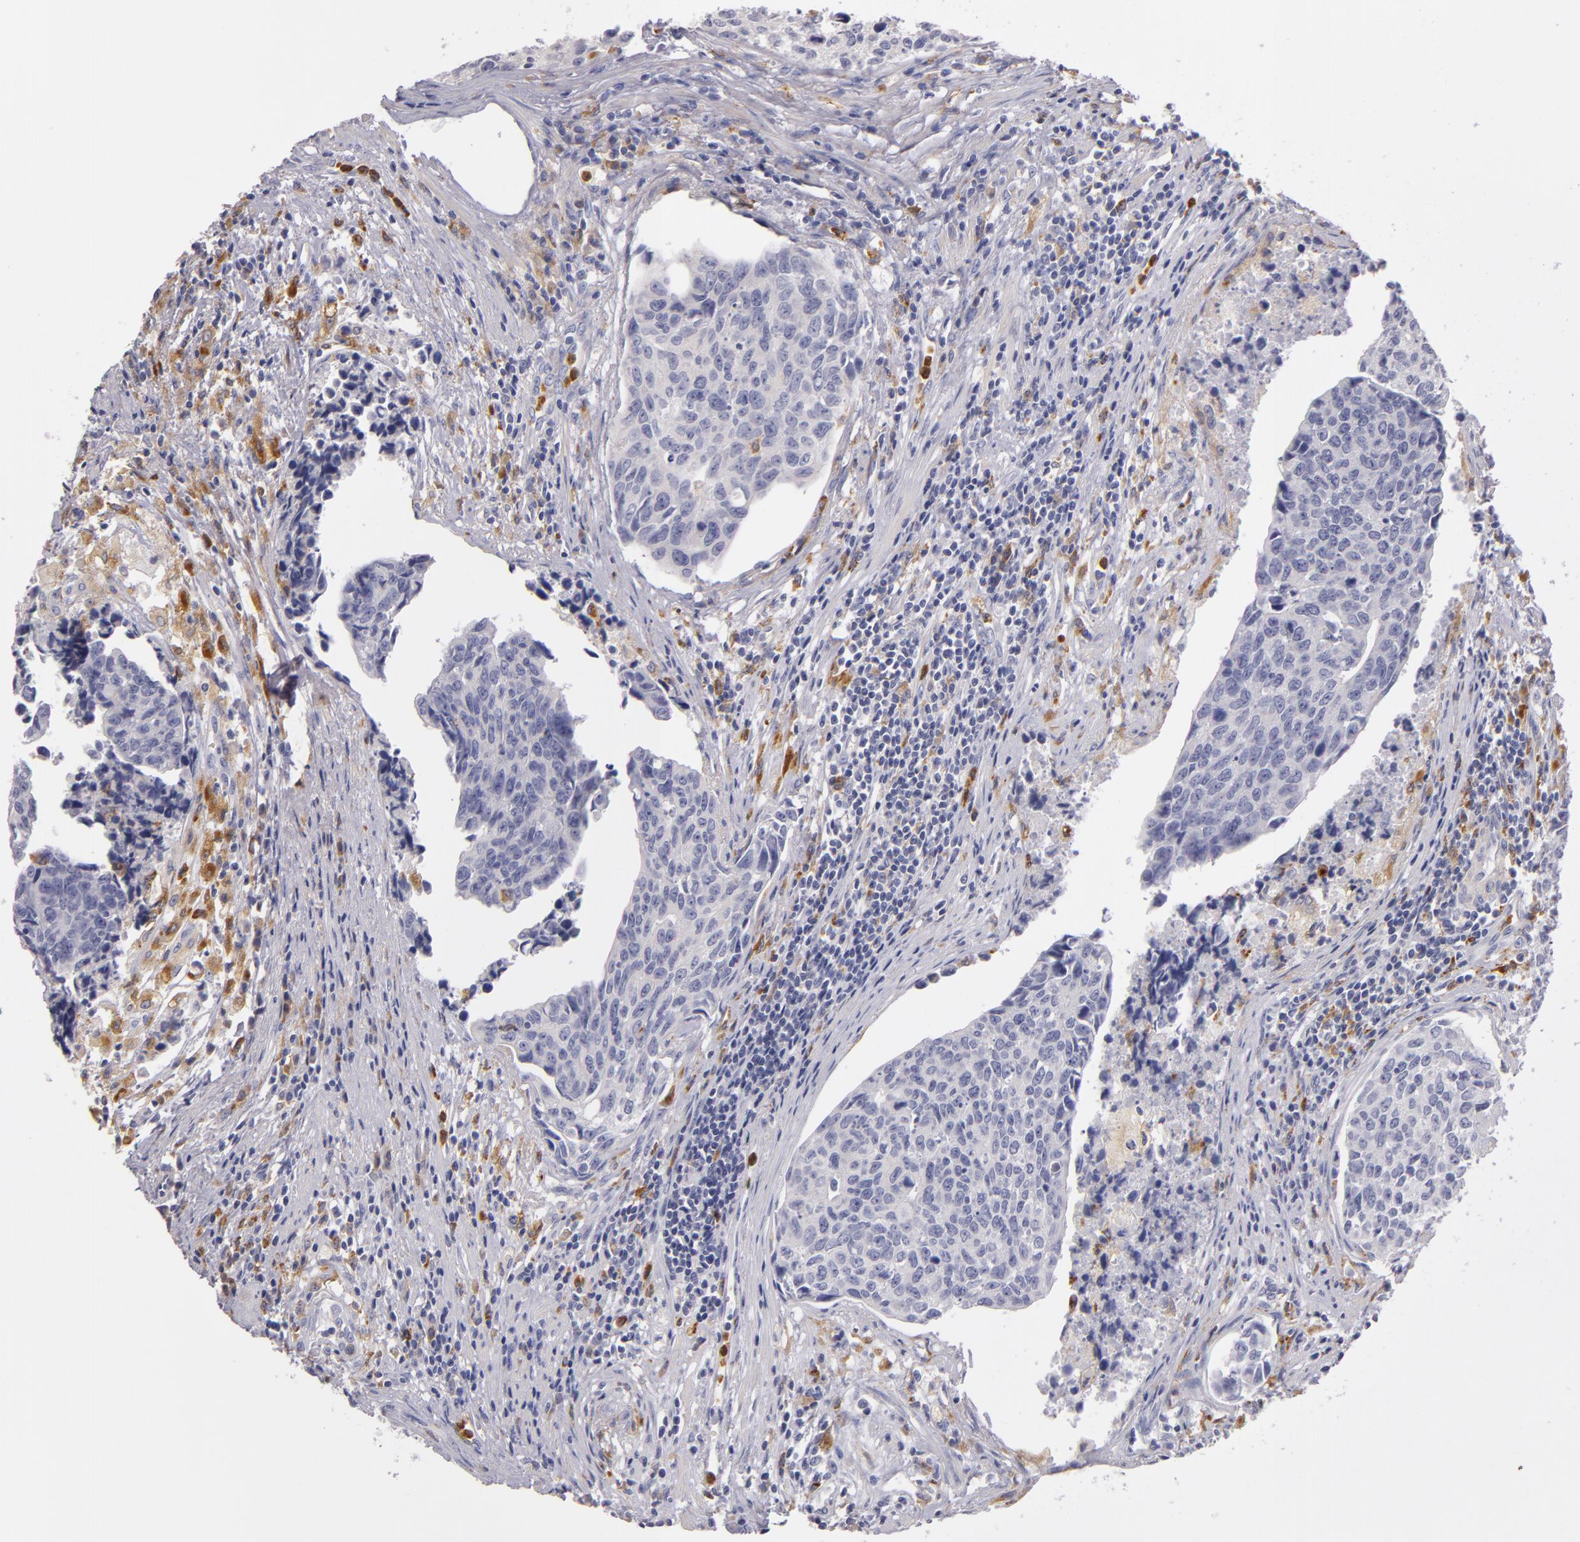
{"staining": {"intensity": "negative", "quantity": "none", "location": "none"}, "tissue": "urothelial cancer", "cell_type": "Tumor cells", "image_type": "cancer", "snomed": [{"axis": "morphology", "description": "Urothelial carcinoma, High grade"}, {"axis": "topography", "description": "Urinary bladder"}], "caption": "Urothelial cancer stained for a protein using IHC demonstrates no expression tumor cells.", "gene": "TLR8", "patient": {"sex": "male", "age": 81}}